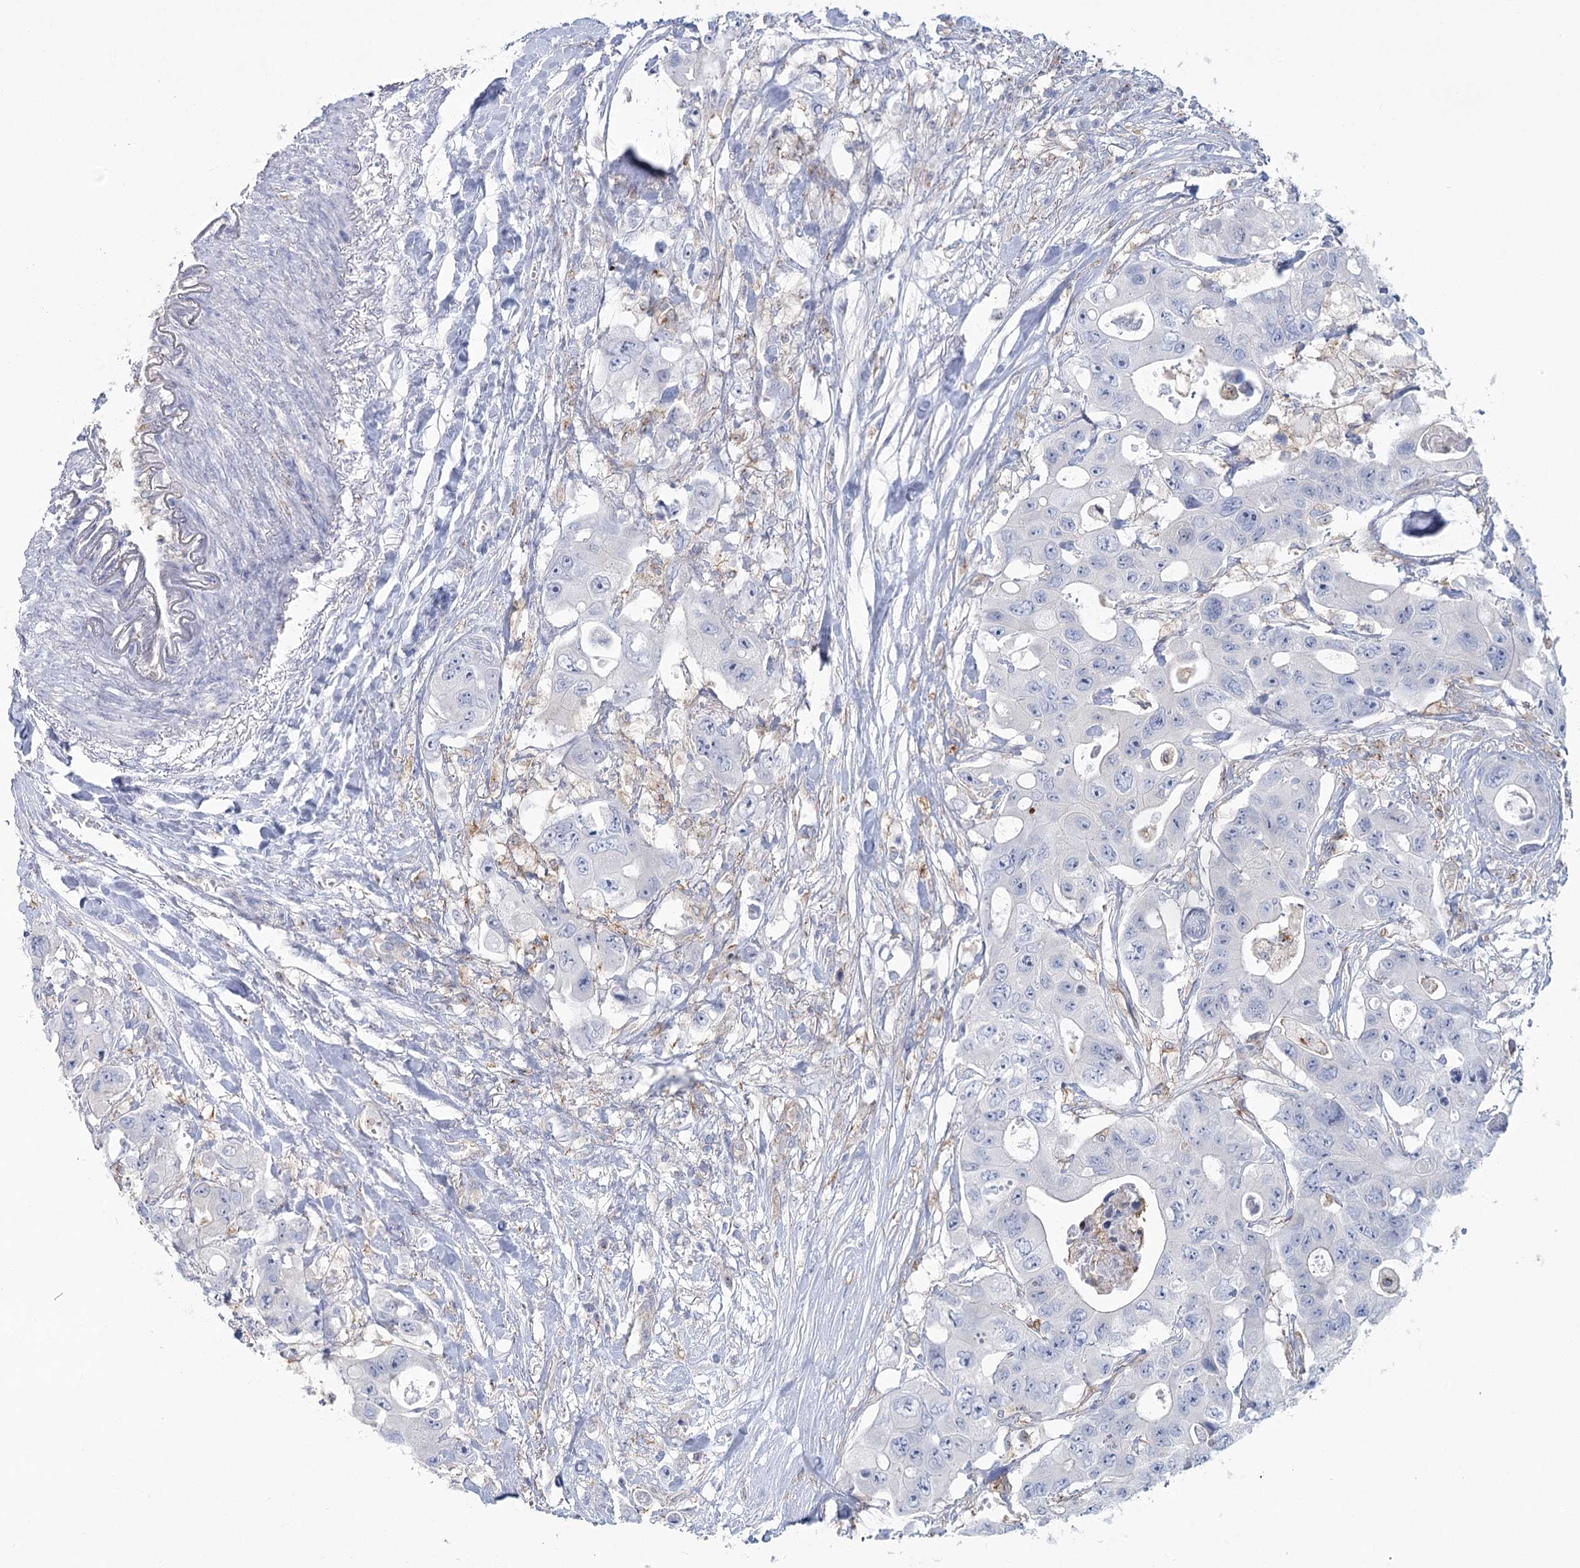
{"staining": {"intensity": "negative", "quantity": "none", "location": "none"}, "tissue": "colorectal cancer", "cell_type": "Tumor cells", "image_type": "cancer", "snomed": [{"axis": "morphology", "description": "Adenocarcinoma, NOS"}, {"axis": "topography", "description": "Colon"}], "caption": "High magnification brightfield microscopy of colorectal cancer (adenocarcinoma) stained with DAB (3,3'-diaminobenzidine) (brown) and counterstained with hematoxylin (blue): tumor cells show no significant expression.", "gene": "CCDC88A", "patient": {"sex": "female", "age": 46}}